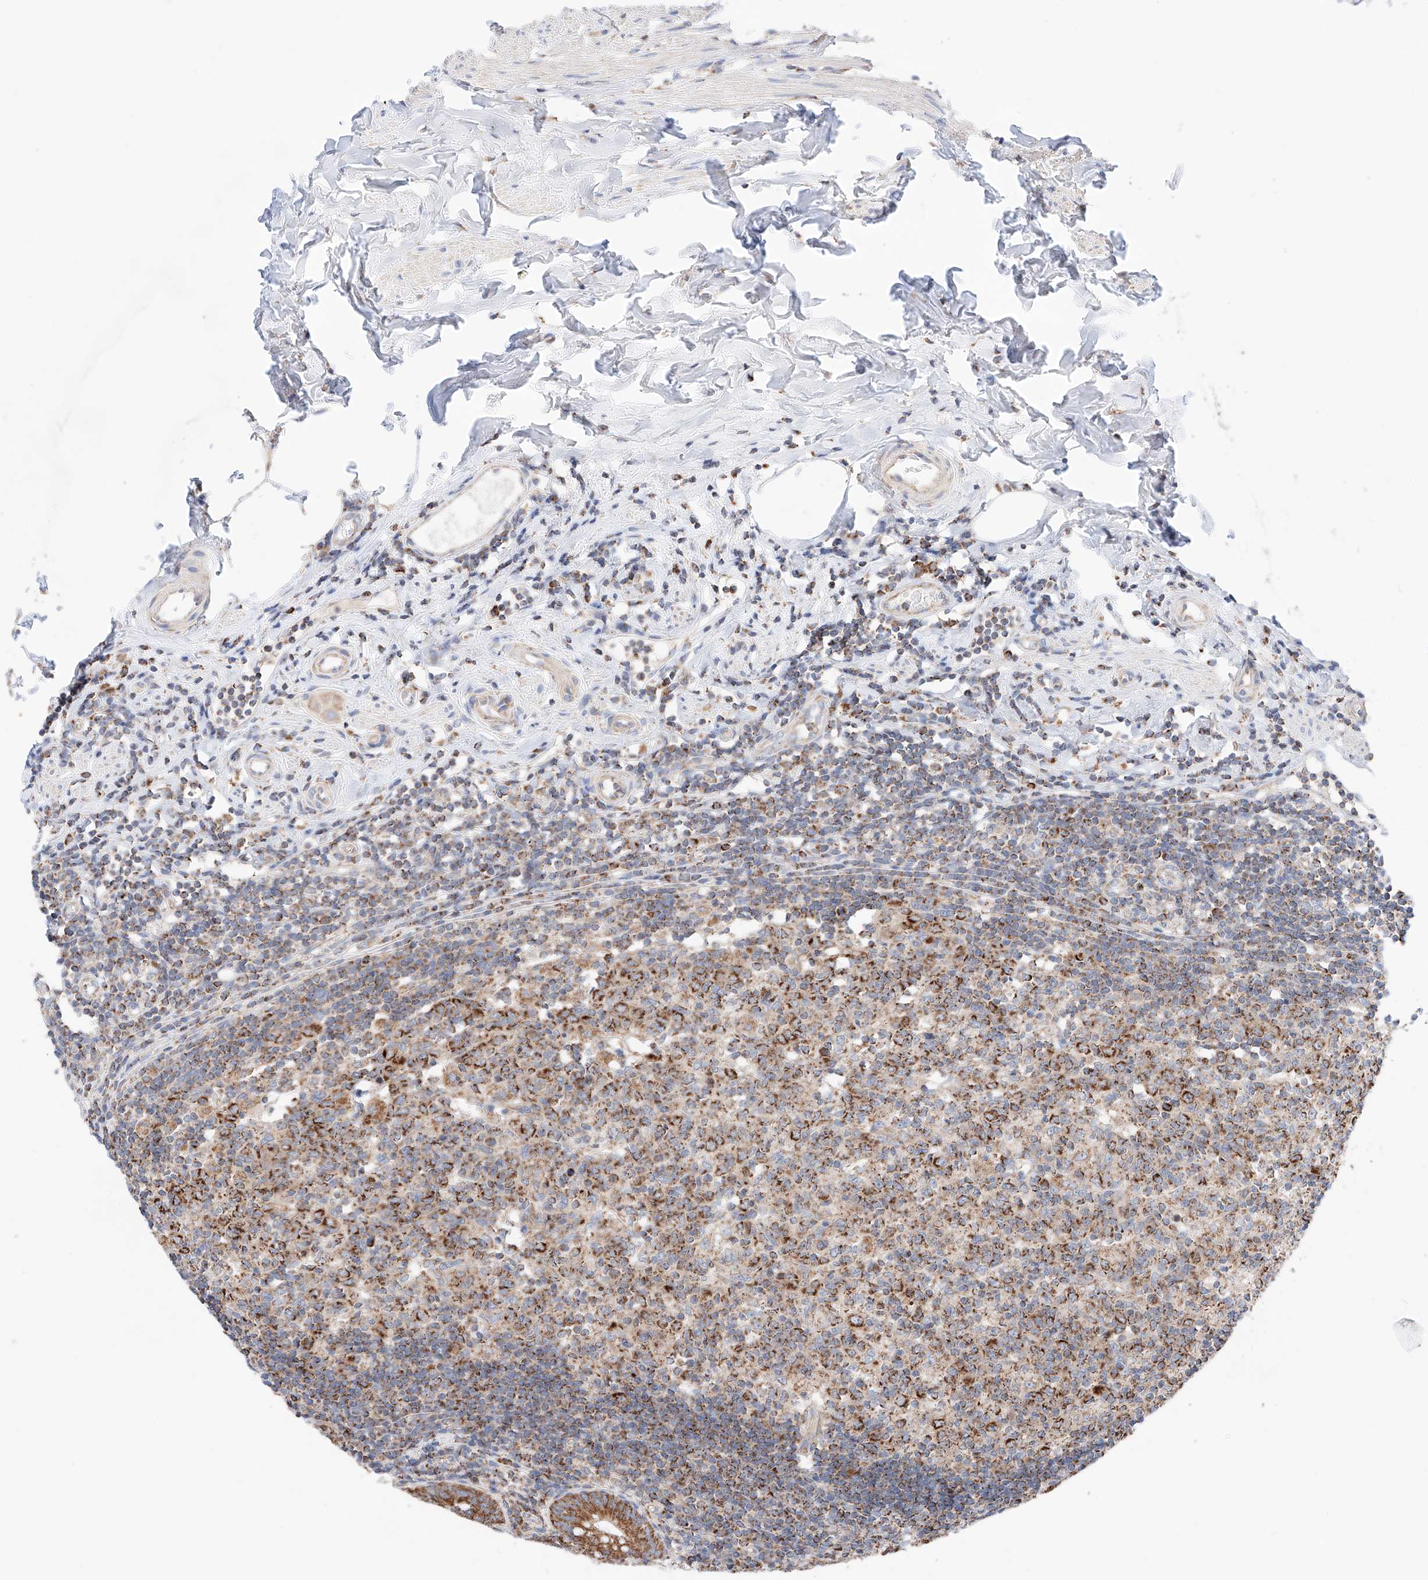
{"staining": {"intensity": "strong", "quantity": ">75%", "location": "cytoplasmic/membranous"}, "tissue": "appendix", "cell_type": "Glandular cells", "image_type": "normal", "snomed": [{"axis": "morphology", "description": "Normal tissue, NOS"}, {"axis": "topography", "description": "Appendix"}], "caption": "DAB (3,3'-diaminobenzidine) immunohistochemical staining of unremarkable appendix exhibits strong cytoplasmic/membranous protein expression in about >75% of glandular cells.", "gene": "KTI12", "patient": {"sex": "female", "age": 54}}